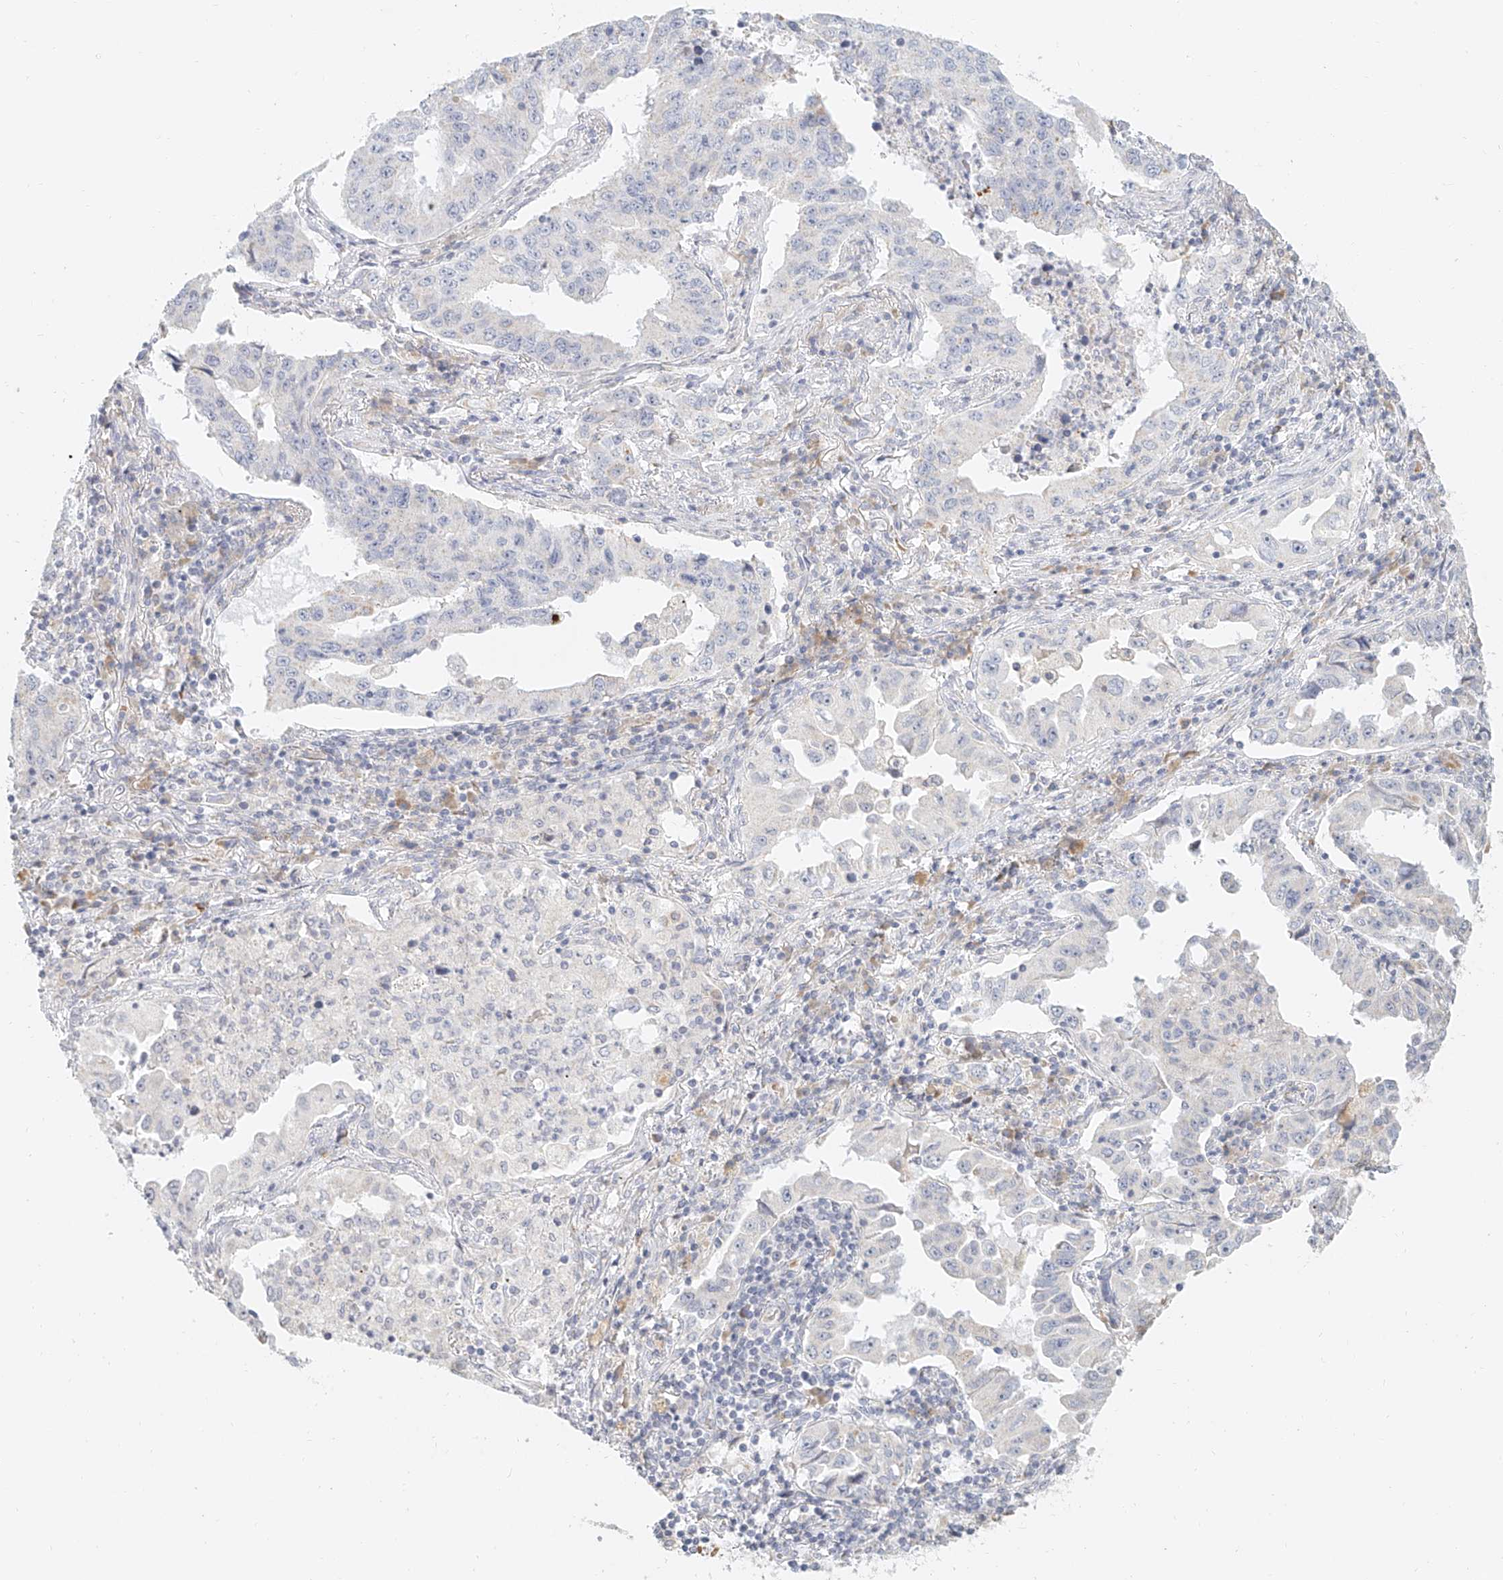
{"staining": {"intensity": "negative", "quantity": "none", "location": "none"}, "tissue": "lung cancer", "cell_type": "Tumor cells", "image_type": "cancer", "snomed": [{"axis": "morphology", "description": "Adenocarcinoma, NOS"}, {"axis": "topography", "description": "Lung"}], "caption": "High magnification brightfield microscopy of lung adenocarcinoma stained with DAB (brown) and counterstained with hematoxylin (blue): tumor cells show no significant staining.", "gene": "CXorf58", "patient": {"sex": "female", "age": 51}}